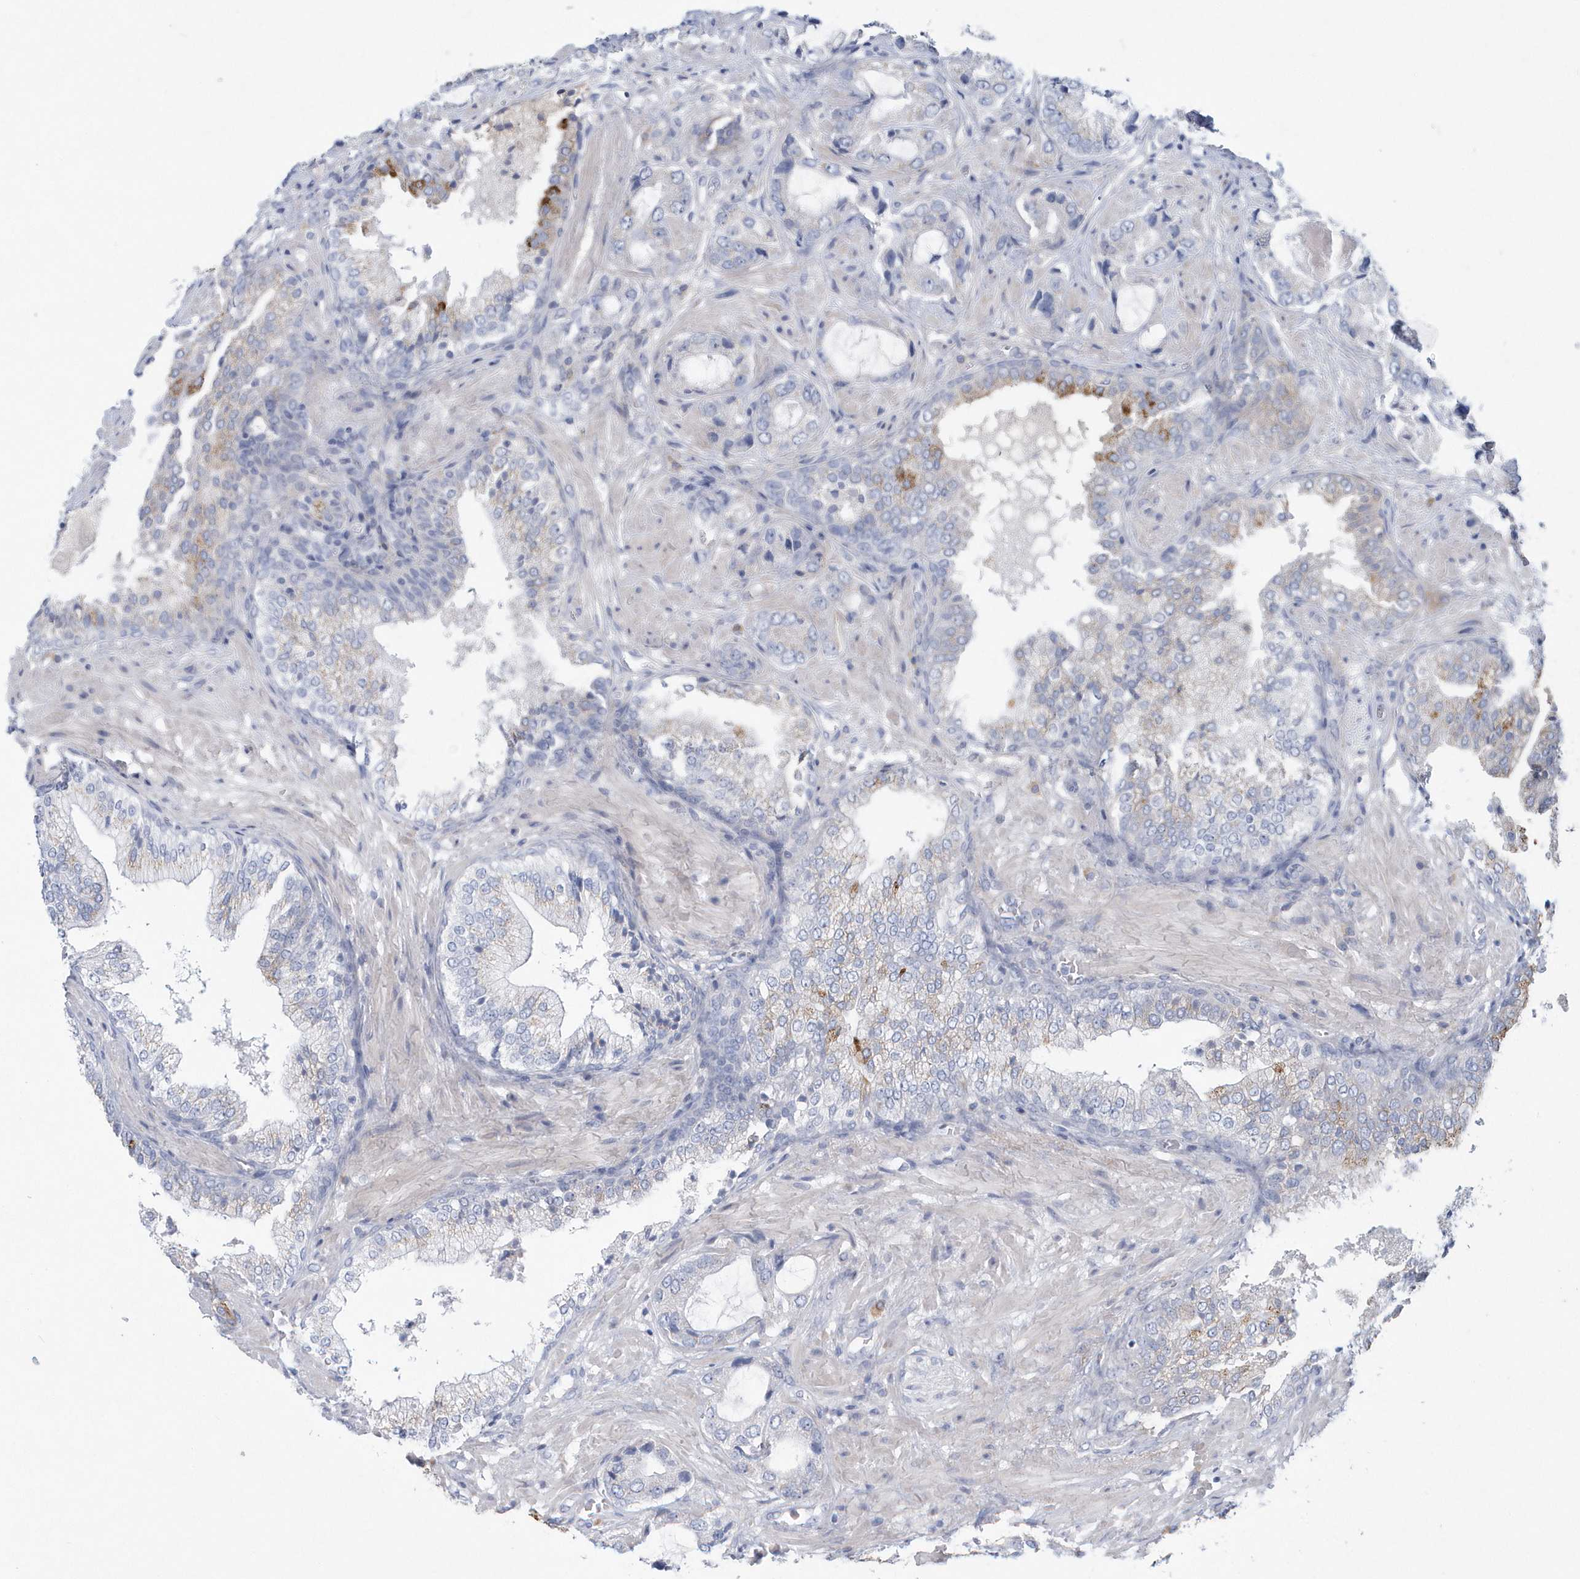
{"staining": {"intensity": "negative", "quantity": "none", "location": "none"}, "tissue": "prostate cancer", "cell_type": "Tumor cells", "image_type": "cancer", "snomed": [{"axis": "morphology", "description": "Normal tissue, NOS"}, {"axis": "morphology", "description": "Adenocarcinoma, High grade"}, {"axis": "topography", "description": "Prostate"}, {"axis": "topography", "description": "Peripheral nerve tissue"}], "caption": "Immunohistochemistry (IHC) of human high-grade adenocarcinoma (prostate) shows no staining in tumor cells.", "gene": "SPATA18", "patient": {"sex": "male", "age": 59}}